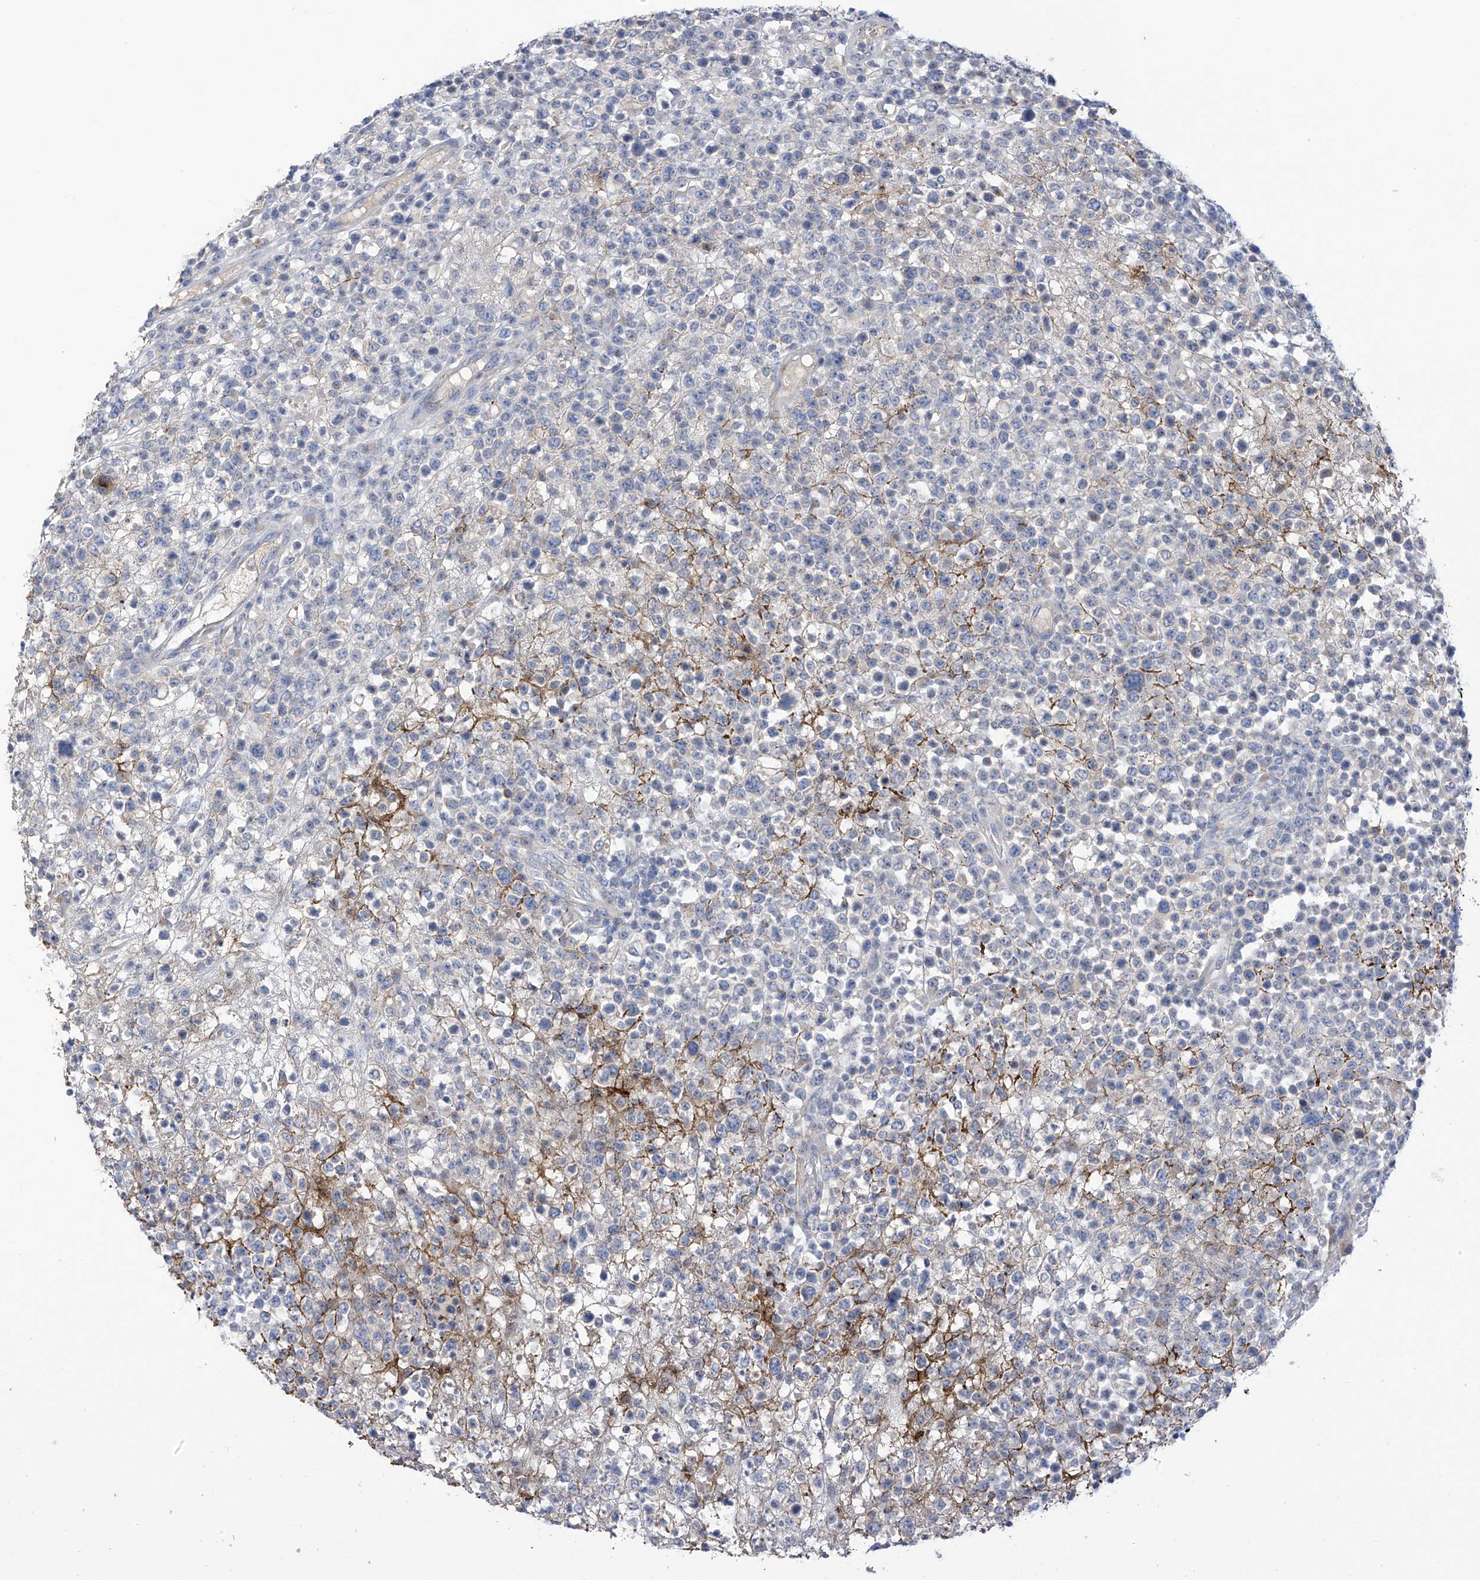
{"staining": {"intensity": "moderate", "quantity": "<25%", "location": "cytoplasmic/membranous"}, "tissue": "lymphoma", "cell_type": "Tumor cells", "image_type": "cancer", "snomed": [{"axis": "morphology", "description": "Malignant lymphoma, non-Hodgkin's type, High grade"}, {"axis": "topography", "description": "Colon"}], "caption": "Approximately <25% of tumor cells in human high-grade malignant lymphoma, non-Hodgkin's type exhibit moderate cytoplasmic/membranous protein staining as visualized by brown immunohistochemical staining.", "gene": "SLCO4A1", "patient": {"sex": "female", "age": 53}}